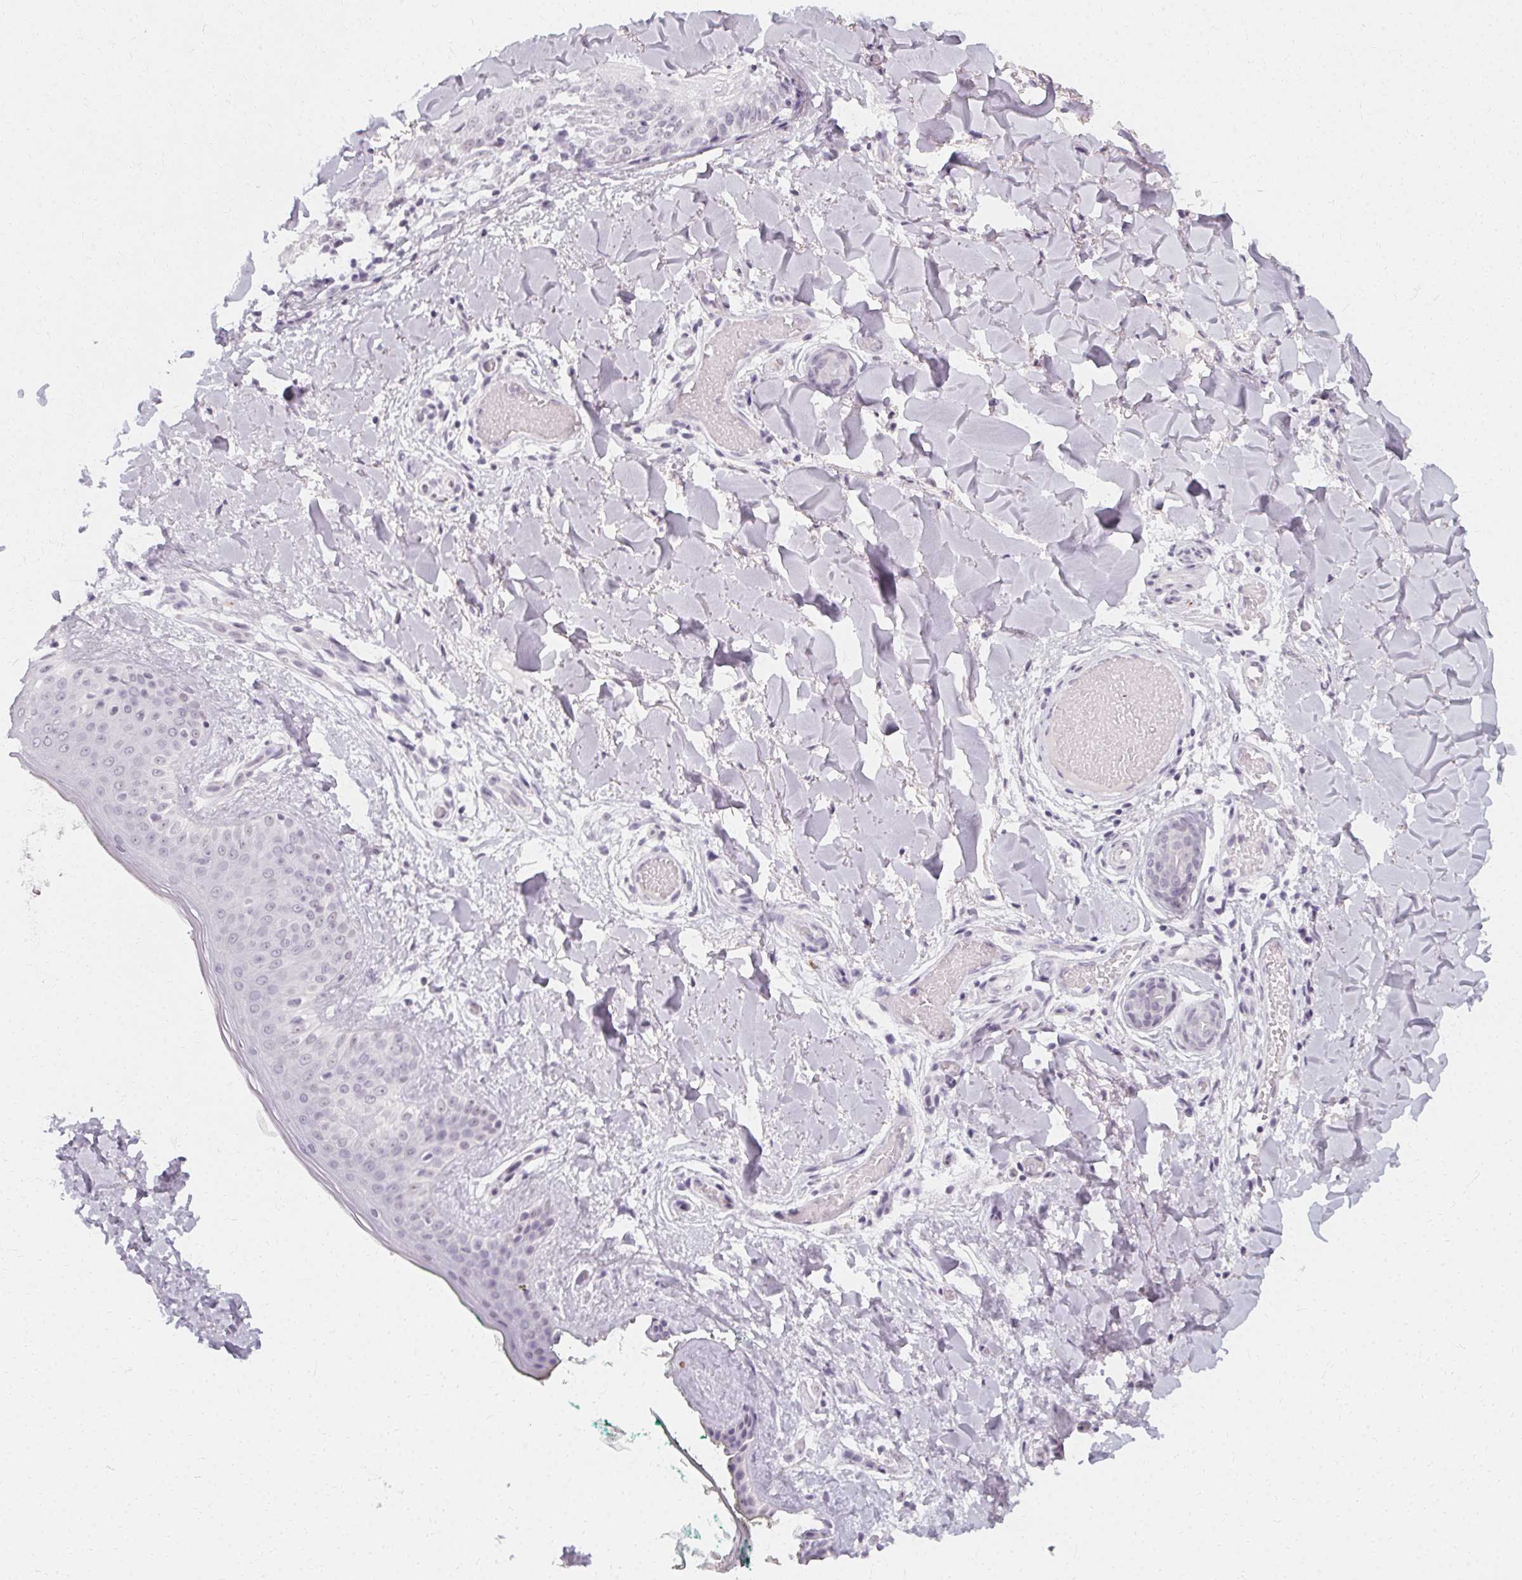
{"staining": {"intensity": "negative", "quantity": "none", "location": "none"}, "tissue": "skin", "cell_type": "Fibroblasts", "image_type": "normal", "snomed": [{"axis": "morphology", "description": "Normal tissue, NOS"}, {"axis": "topography", "description": "Skin"}], "caption": "DAB (3,3'-diaminobenzidine) immunohistochemical staining of benign human skin displays no significant expression in fibroblasts. (DAB IHC, high magnification).", "gene": "SYNPR", "patient": {"sex": "female", "age": 34}}